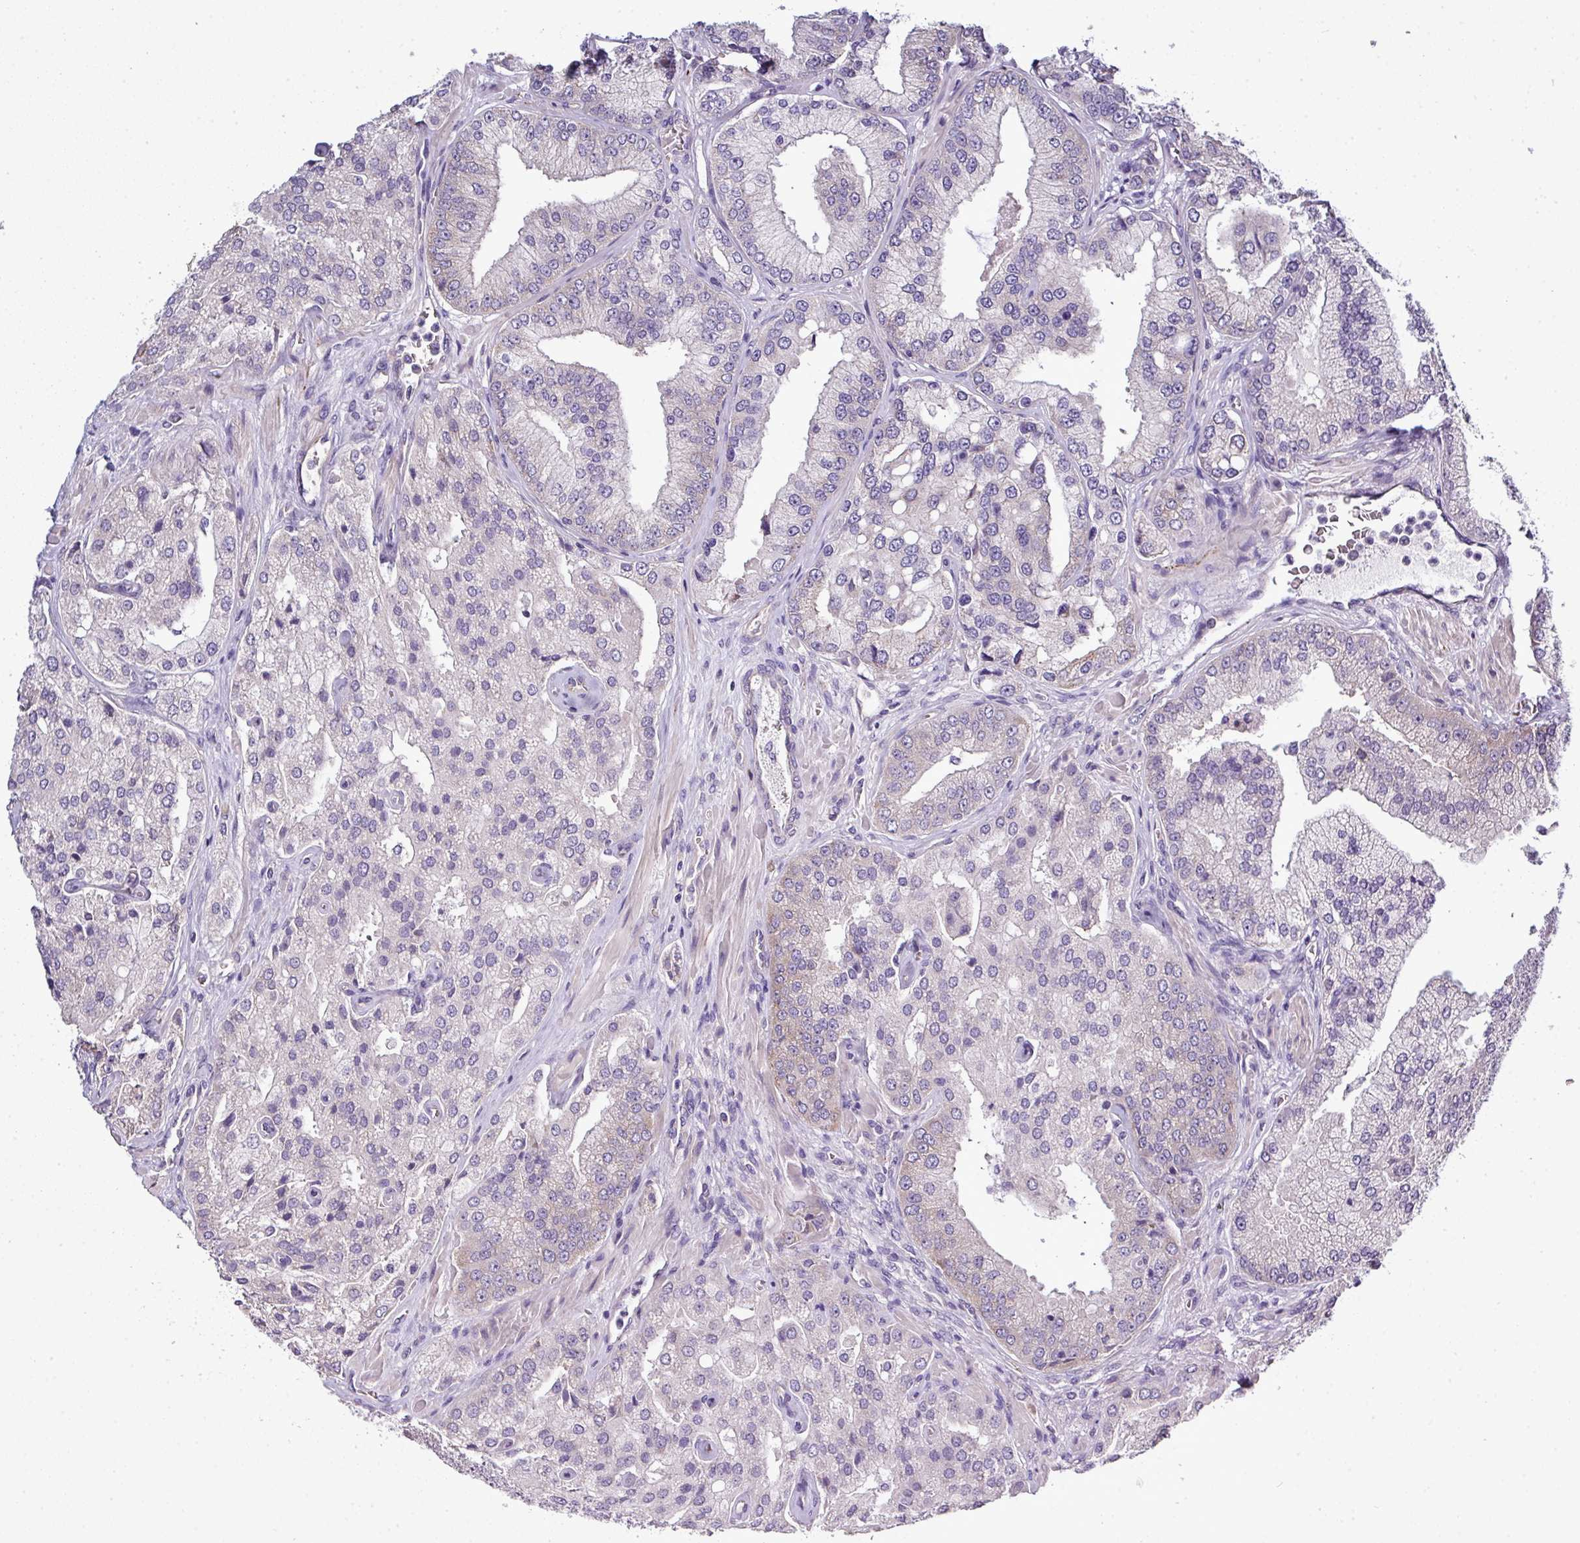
{"staining": {"intensity": "negative", "quantity": "none", "location": "none"}, "tissue": "prostate cancer", "cell_type": "Tumor cells", "image_type": "cancer", "snomed": [{"axis": "morphology", "description": "Adenocarcinoma, High grade"}, {"axis": "topography", "description": "Prostate"}], "caption": "Prostate adenocarcinoma (high-grade) was stained to show a protein in brown. There is no significant expression in tumor cells.", "gene": "AGAP5", "patient": {"sex": "male", "age": 68}}